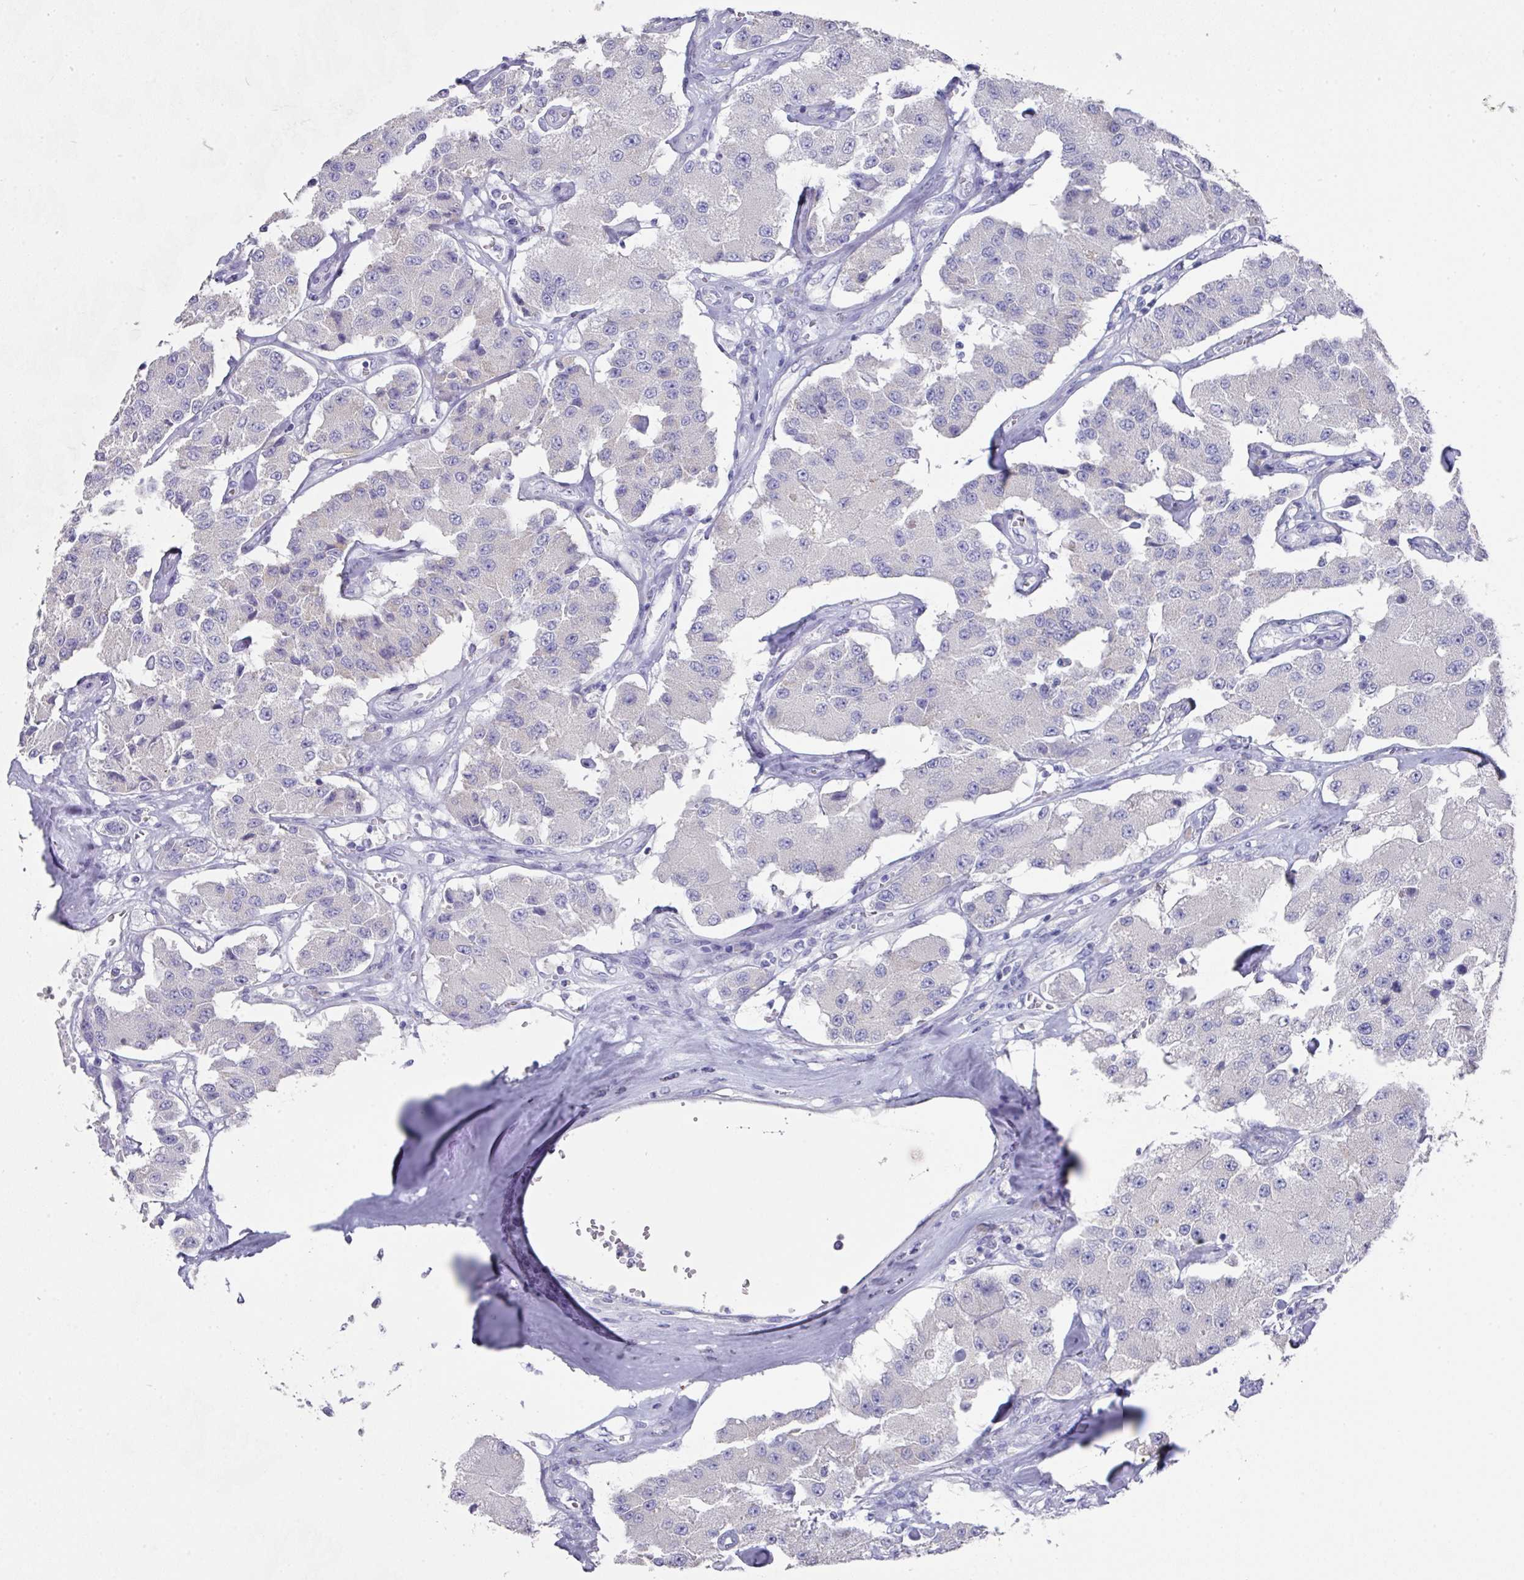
{"staining": {"intensity": "negative", "quantity": "none", "location": "none"}, "tissue": "carcinoid", "cell_type": "Tumor cells", "image_type": "cancer", "snomed": [{"axis": "morphology", "description": "Carcinoid, malignant, NOS"}, {"axis": "topography", "description": "Pancreas"}], "caption": "Tumor cells are negative for brown protein staining in carcinoid.", "gene": "DAZL", "patient": {"sex": "male", "age": 41}}